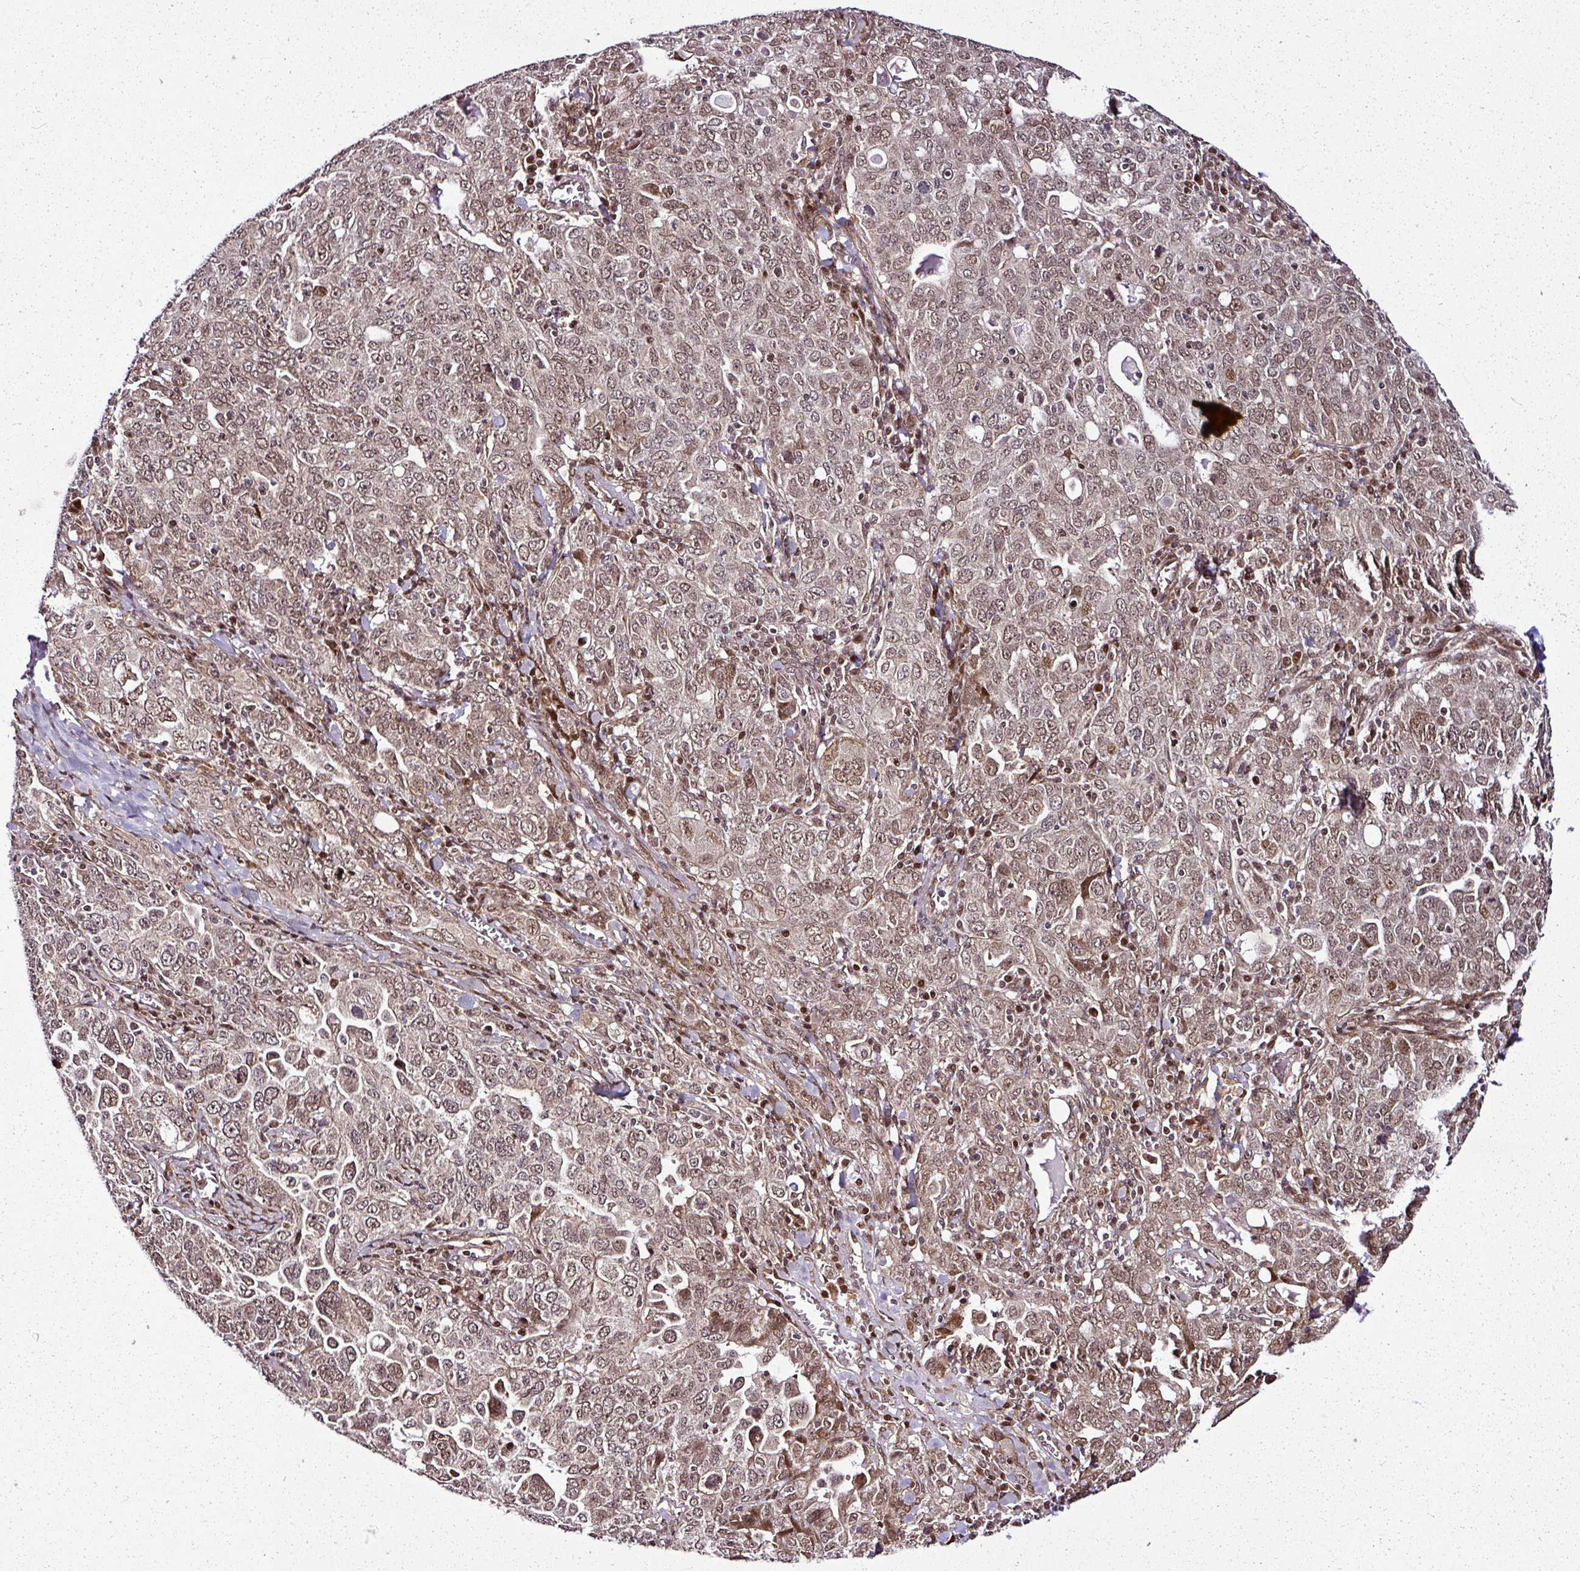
{"staining": {"intensity": "weak", "quantity": ">75%", "location": "nuclear"}, "tissue": "ovarian cancer", "cell_type": "Tumor cells", "image_type": "cancer", "snomed": [{"axis": "morphology", "description": "Carcinoma, endometroid"}, {"axis": "topography", "description": "Ovary"}], "caption": "Immunohistochemical staining of human endometroid carcinoma (ovarian) exhibits low levels of weak nuclear expression in about >75% of tumor cells. (DAB = brown stain, brightfield microscopy at high magnification).", "gene": "COPRS", "patient": {"sex": "female", "age": 62}}